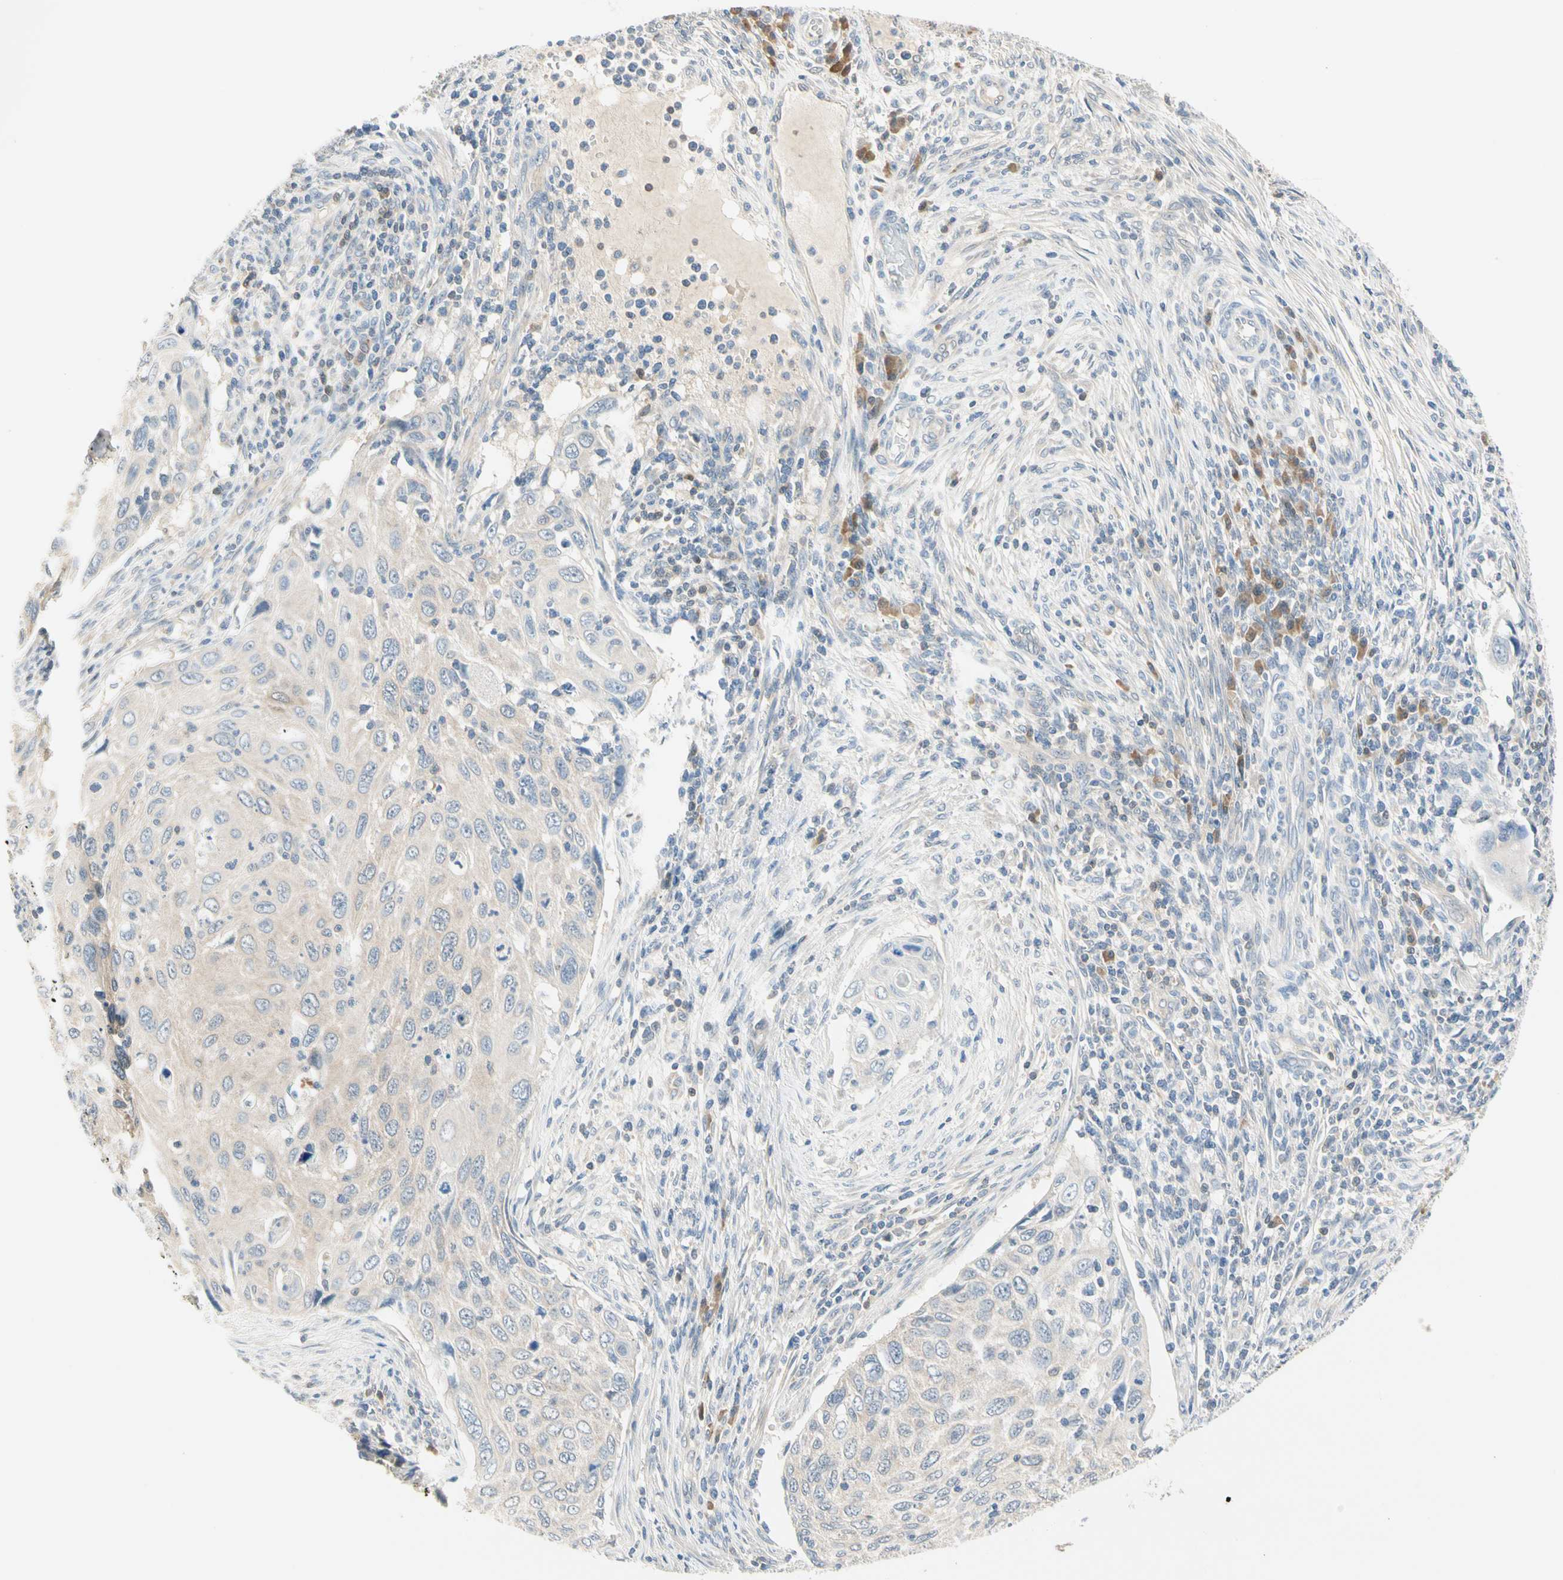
{"staining": {"intensity": "weak", "quantity": "25%-75%", "location": "cytoplasmic/membranous"}, "tissue": "cervical cancer", "cell_type": "Tumor cells", "image_type": "cancer", "snomed": [{"axis": "morphology", "description": "Squamous cell carcinoma, NOS"}, {"axis": "topography", "description": "Cervix"}], "caption": "This photomicrograph shows squamous cell carcinoma (cervical) stained with immunohistochemistry (IHC) to label a protein in brown. The cytoplasmic/membranous of tumor cells show weak positivity for the protein. Nuclei are counter-stained blue.", "gene": "MPI", "patient": {"sex": "female", "age": 70}}